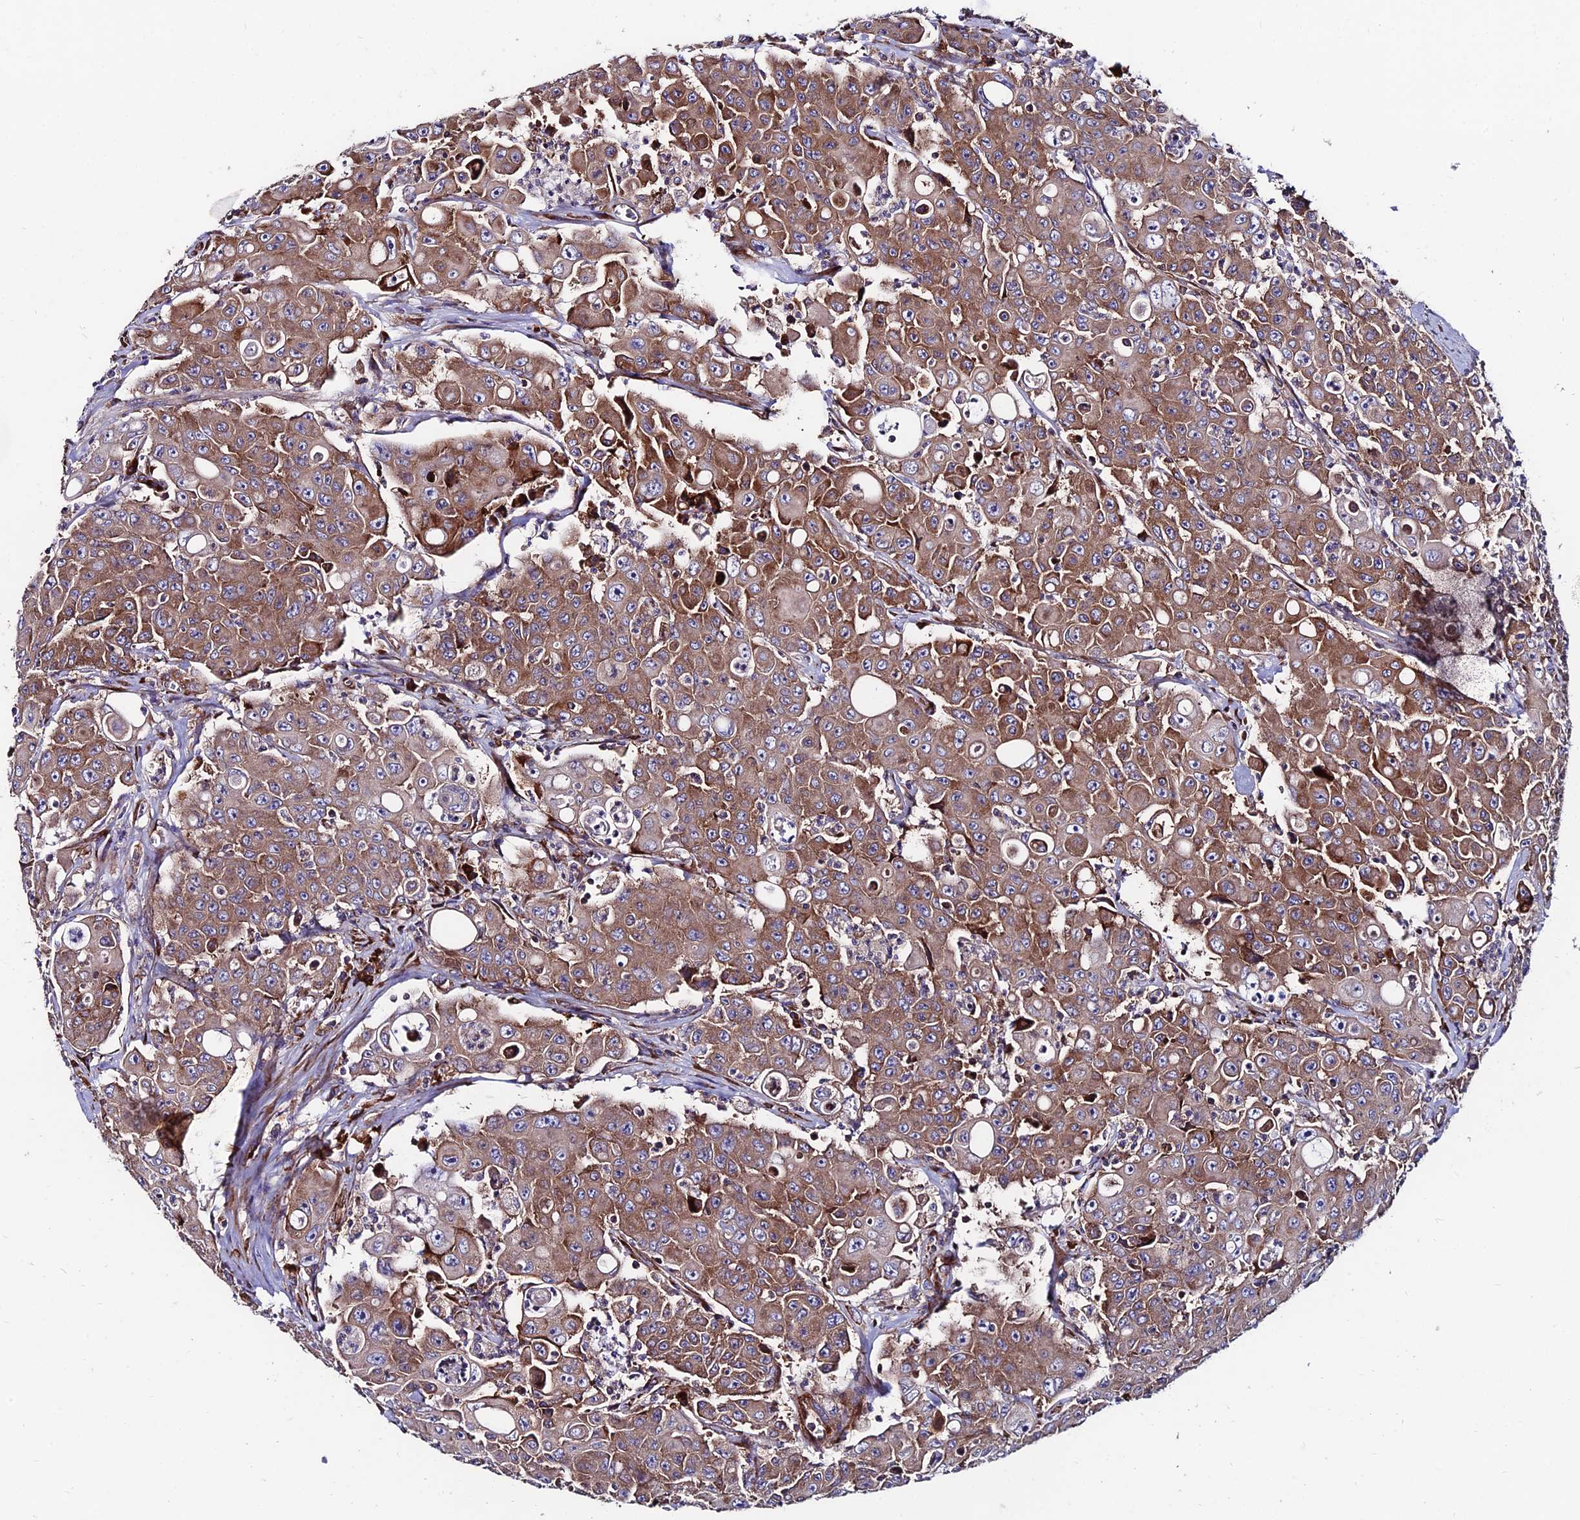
{"staining": {"intensity": "moderate", "quantity": ">75%", "location": "cytoplasmic/membranous"}, "tissue": "colorectal cancer", "cell_type": "Tumor cells", "image_type": "cancer", "snomed": [{"axis": "morphology", "description": "Adenocarcinoma, NOS"}, {"axis": "topography", "description": "Colon"}], "caption": "Colorectal adenocarcinoma was stained to show a protein in brown. There is medium levels of moderate cytoplasmic/membranous staining in approximately >75% of tumor cells. Using DAB (3,3'-diaminobenzidine) (brown) and hematoxylin (blue) stains, captured at high magnification using brightfield microscopy.", "gene": "EIF3K", "patient": {"sex": "male", "age": 51}}